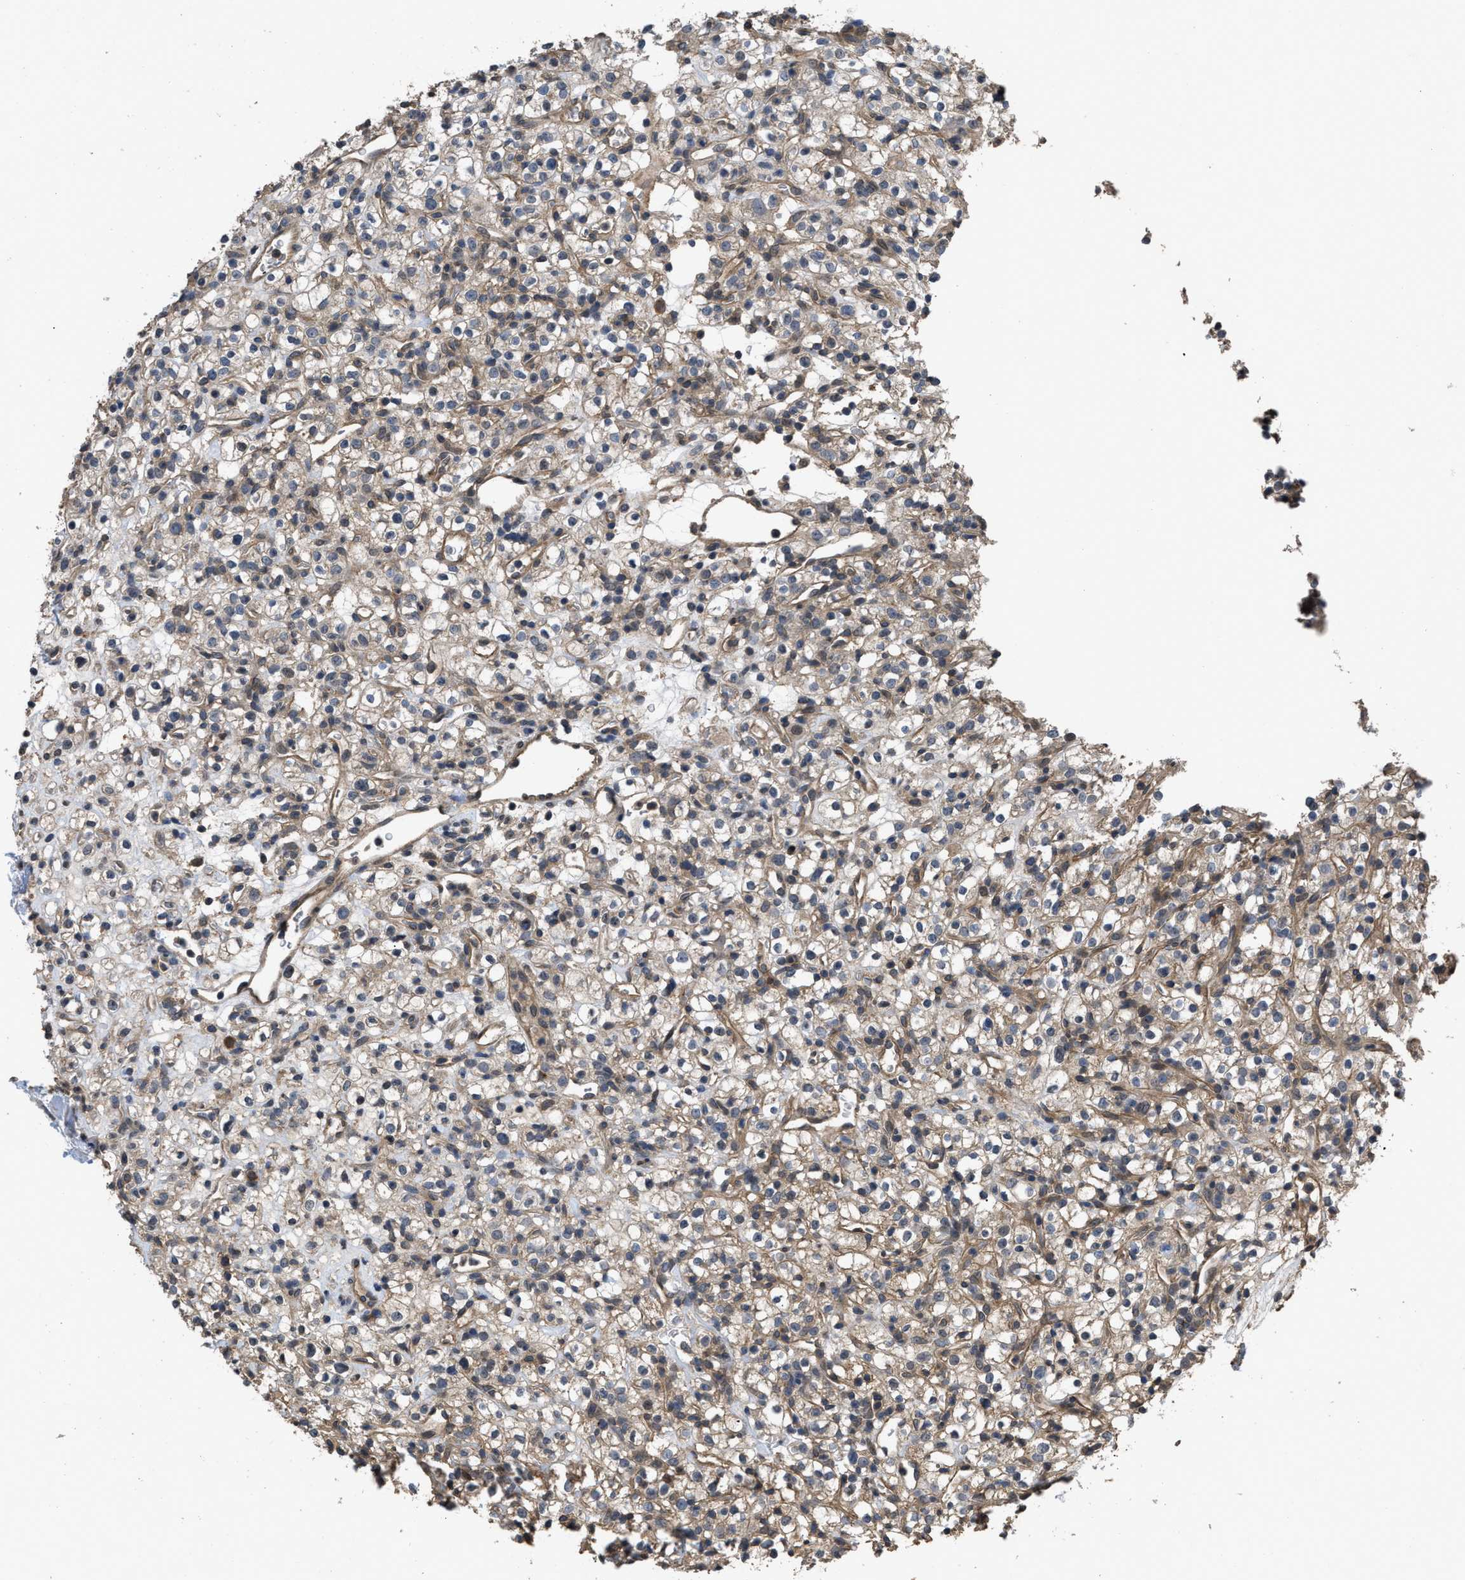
{"staining": {"intensity": "moderate", "quantity": ">75%", "location": "cytoplasmic/membranous"}, "tissue": "renal cancer", "cell_type": "Tumor cells", "image_type": "cancer", "snomed": [{"axis": "morphology", "description": "Normal tissue, NOS"}, {"axis": "morphology", "description": "Adenocarcinoma, NOS"}, {"axis": "topography", "description": "Kidney"}], "caption": "High-magnification brightfield microscopy of renal cancer (adenocarcinoma) stained with DAB (3,3'-diaminobenzidine) (brown) and counterstained with hematoxylin (blue). tumor cells exhibit moderate cytoplasmic/membranous positivity is identified in approximately>75% of cells.", "gene": "UTRN", "patient": {"sex": "female", "age": 72}}